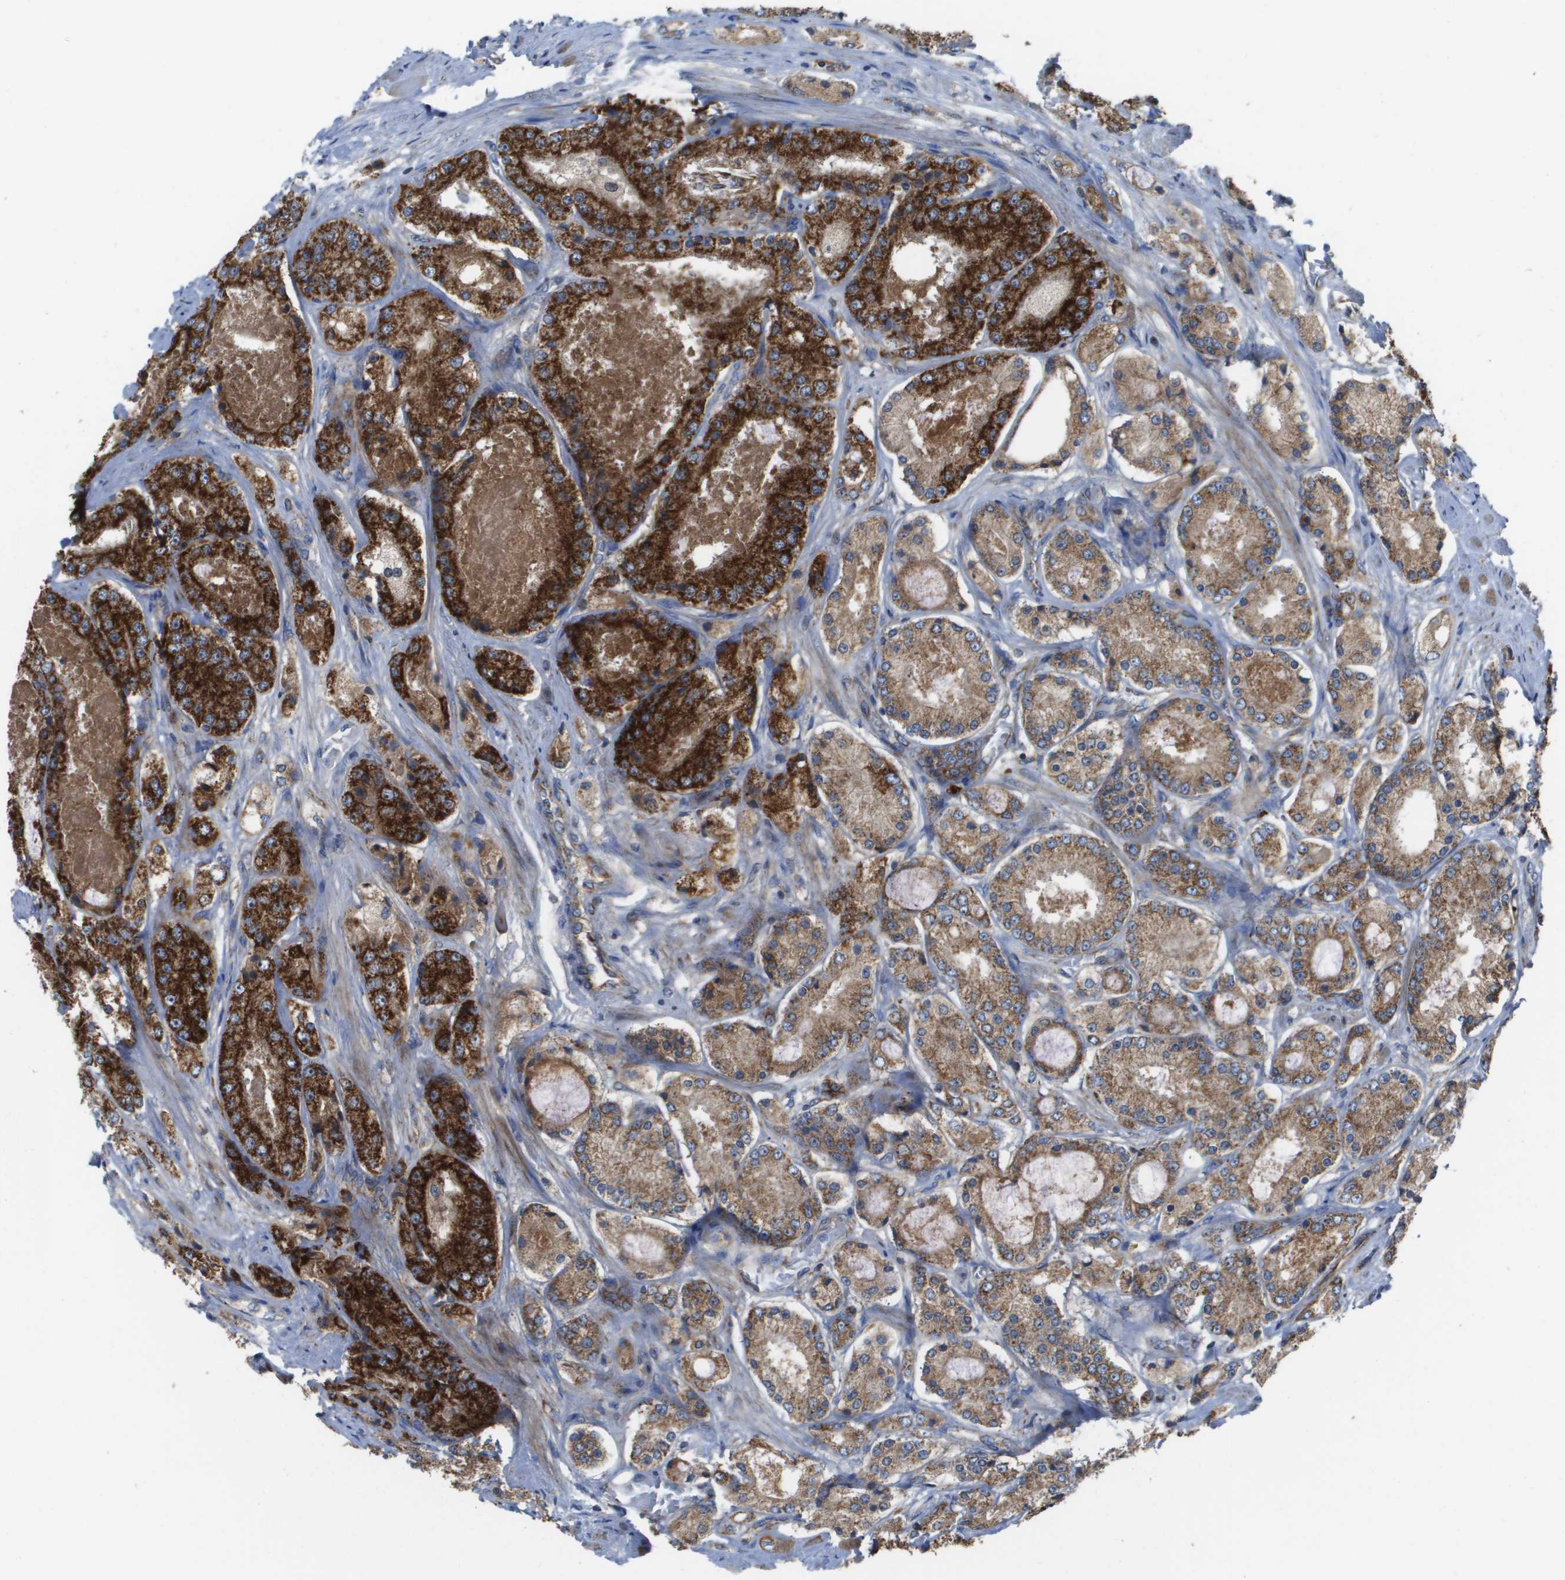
{"staining": {"intensity": "strong", "quantity": ">75%", "location": "cytoplasmic/membranous"}, "tissue": "prostate cancer", "cell_type": "Tumor cells", "image_type": "cancer", "snomed": [{"axis": "morphology", "description": "Adenocarcinoma, High grade"}, {"axis": "topography", "description": "Prostate"}], "caption": "A photomicrograph showing strong cytoplasmic/membranous staining in approximately >75% of tumor cells in prostate cancer, as visualized by brown immunohistochemical staining.", "gene": "FIS1", "patient": {"sex": "male", "age": 65}}